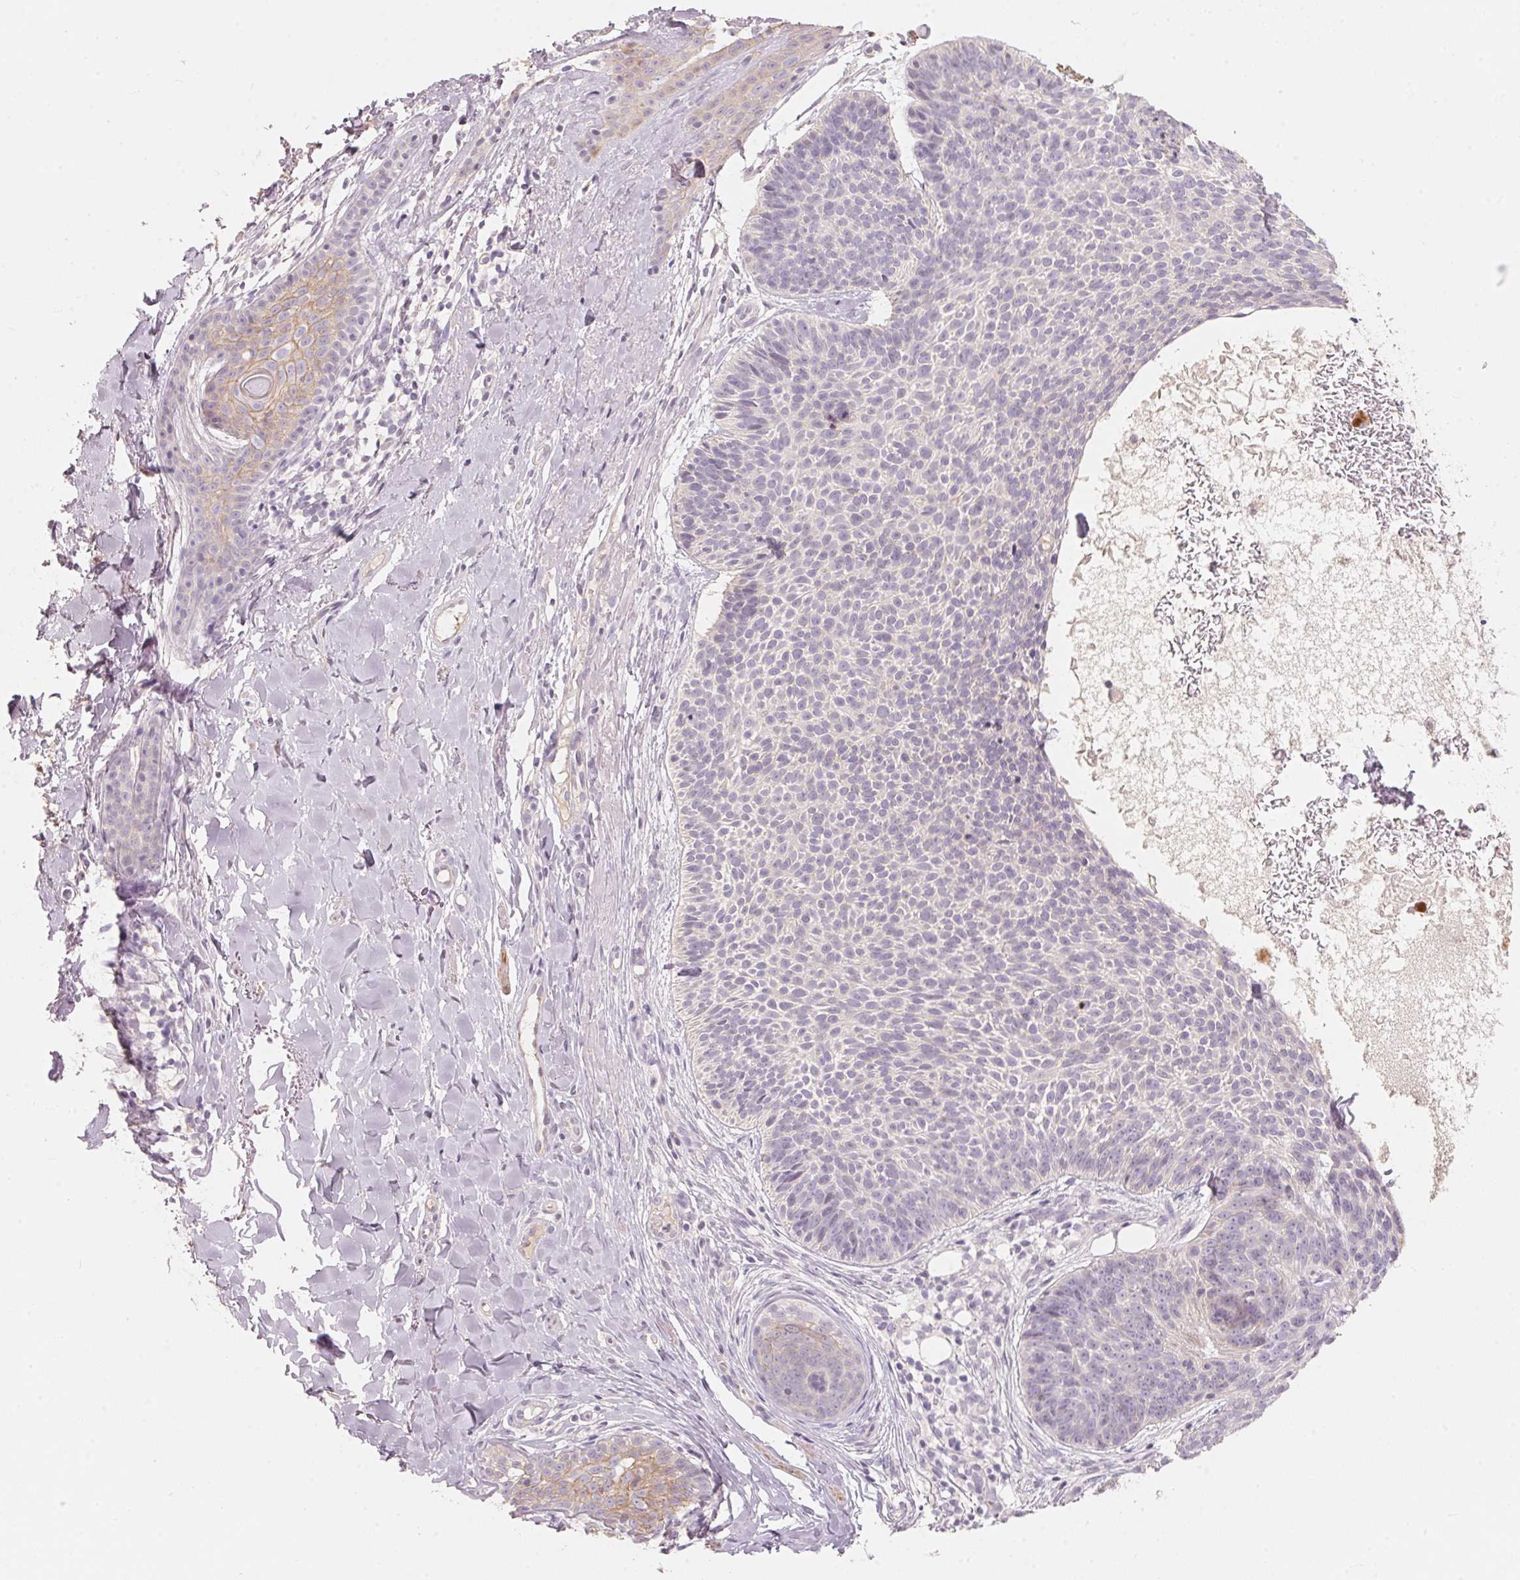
{"staining": {"intensity": "negative", "quantity": "none", "location": "none"}, "tissue": "skin cancer", "cell_type": "Tumor cells", "image_type": "cancer", "snomed": [{"axis": "morphology", "description": "Basal cell carcinoma"}, {"axis": "topography", "description": "Skin"}], "caption": "The immunohistochemistry (IHC) micrograph has no significant positivity in tumor cells of skin basal cell carcinoma tissue.", "gene": "TP53AIP1", "patient": {"sex": "male", "age": 82}}